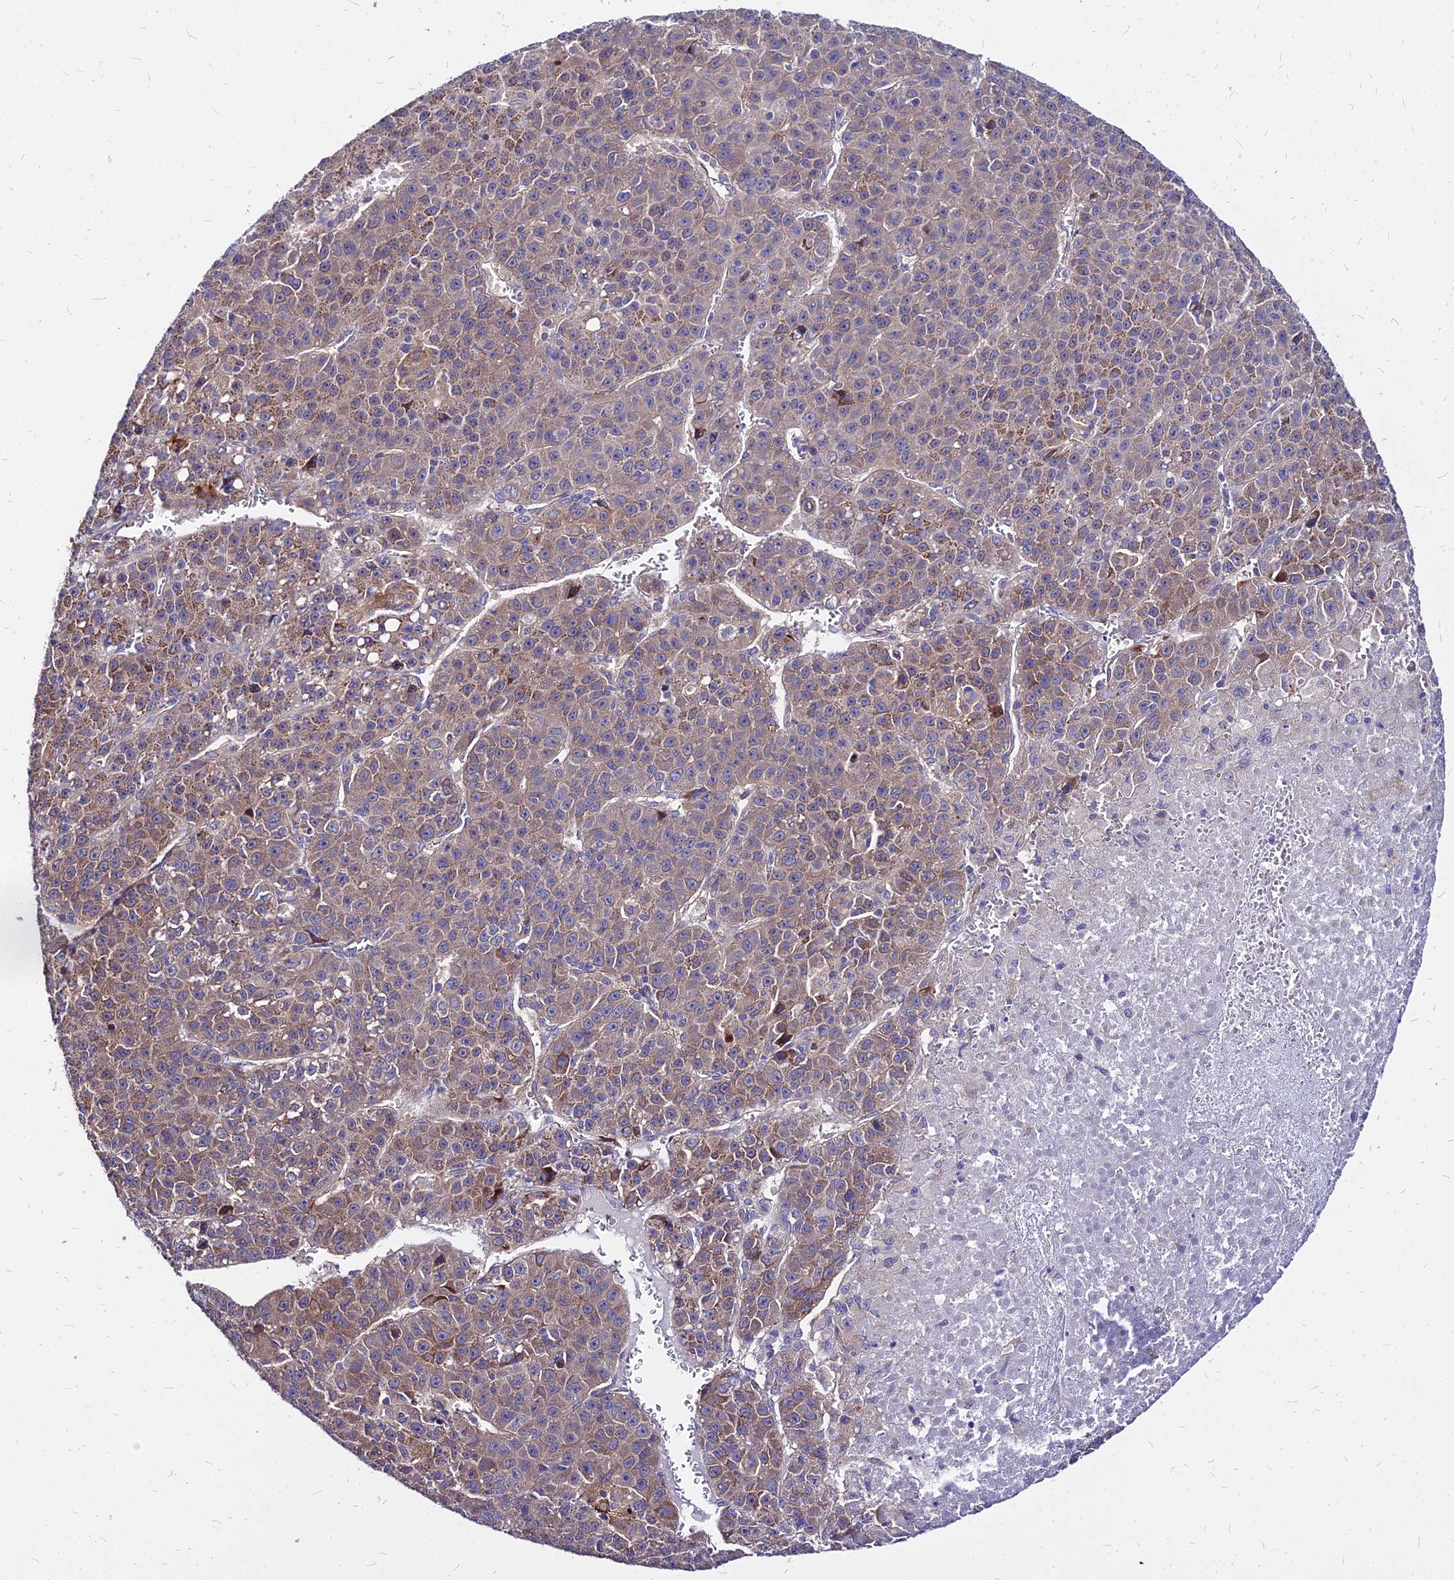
{"staining": {"intensity": "moderate", "quantity": ">75%", "location": "cytoplasmic/membranous"}, "tissue": "liver cancer", "cell_type": "Tumor cells", "image_type": "cancer", "snomed": [{"axis": "morphology", "description": "Carcinoma, Hepatocellular, NOS"}, {"axis": "topography", "description": "Liver"}], "caption": "Immunohistochemistry (DAB) staining of human liver cancer reveals moderate cytoplasmic/membranous protein expression in about >75% of tumor cells.", "gene": "COMMD10", "patient": {"sex": "female", "age": 53}}